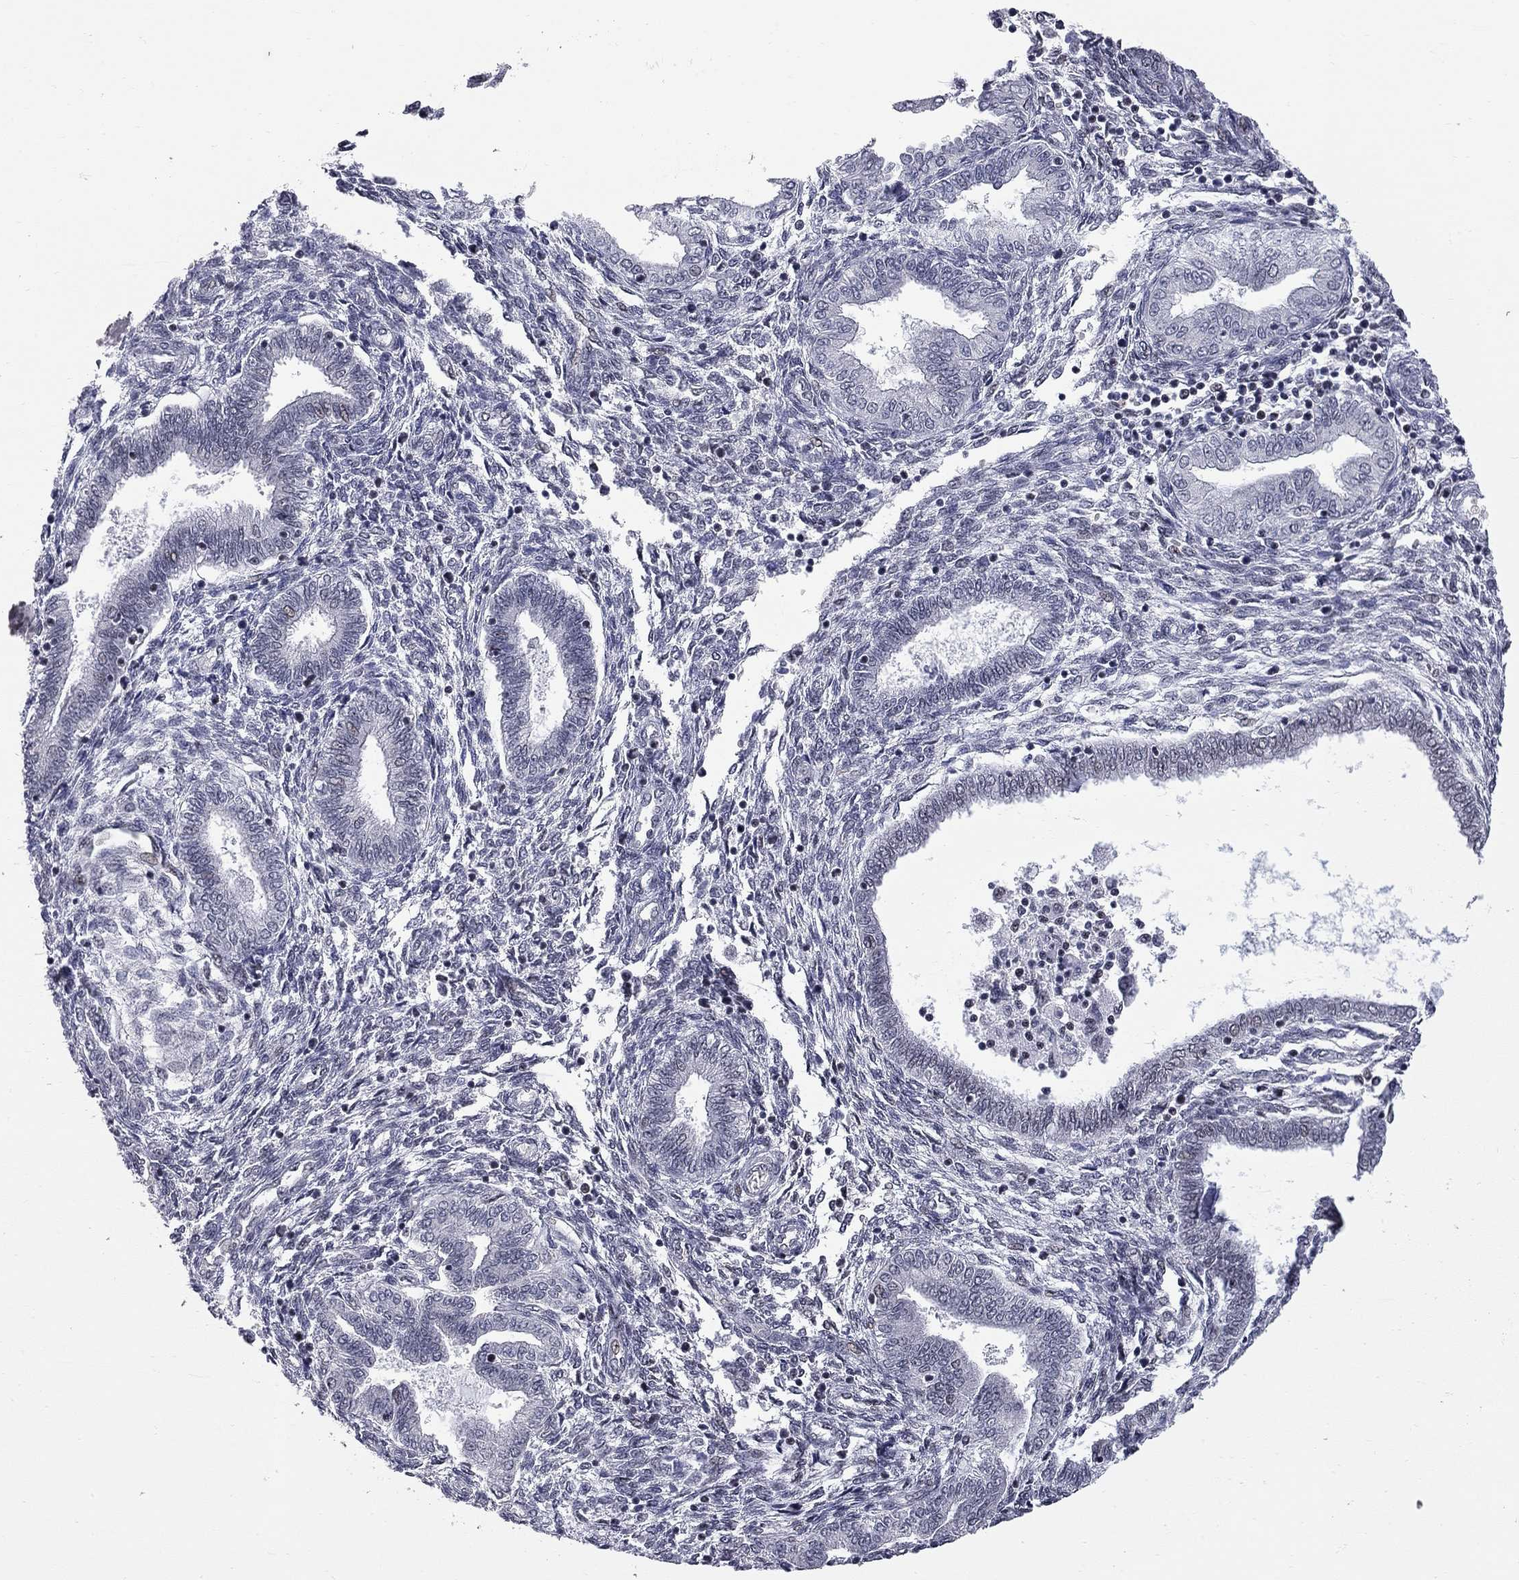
{"staining": {"intensity": "negative", "quantity": "none", "location": "none"}, "tissue": "endometrium", "cell_type": "Cells in endometrial stroma", "image_type": "normal", "snomed": [{"axis": "morphology", "description": "Normal tissue, NOS"}, {"axis": "topography", "description": "Endometrium"}], "caption": "IHC of benign endometrium reveals no positivity in cells in endometrial stroma. (Stains: DAB (3,3'-diaminobenzidine) immunohistochemistry (IHC) with hematoxylin counter stain, Microscopy: brightfield microscopy at high magnification).", "gene": "ZNF154", "patient": {"sex": "female", "age": 42}}